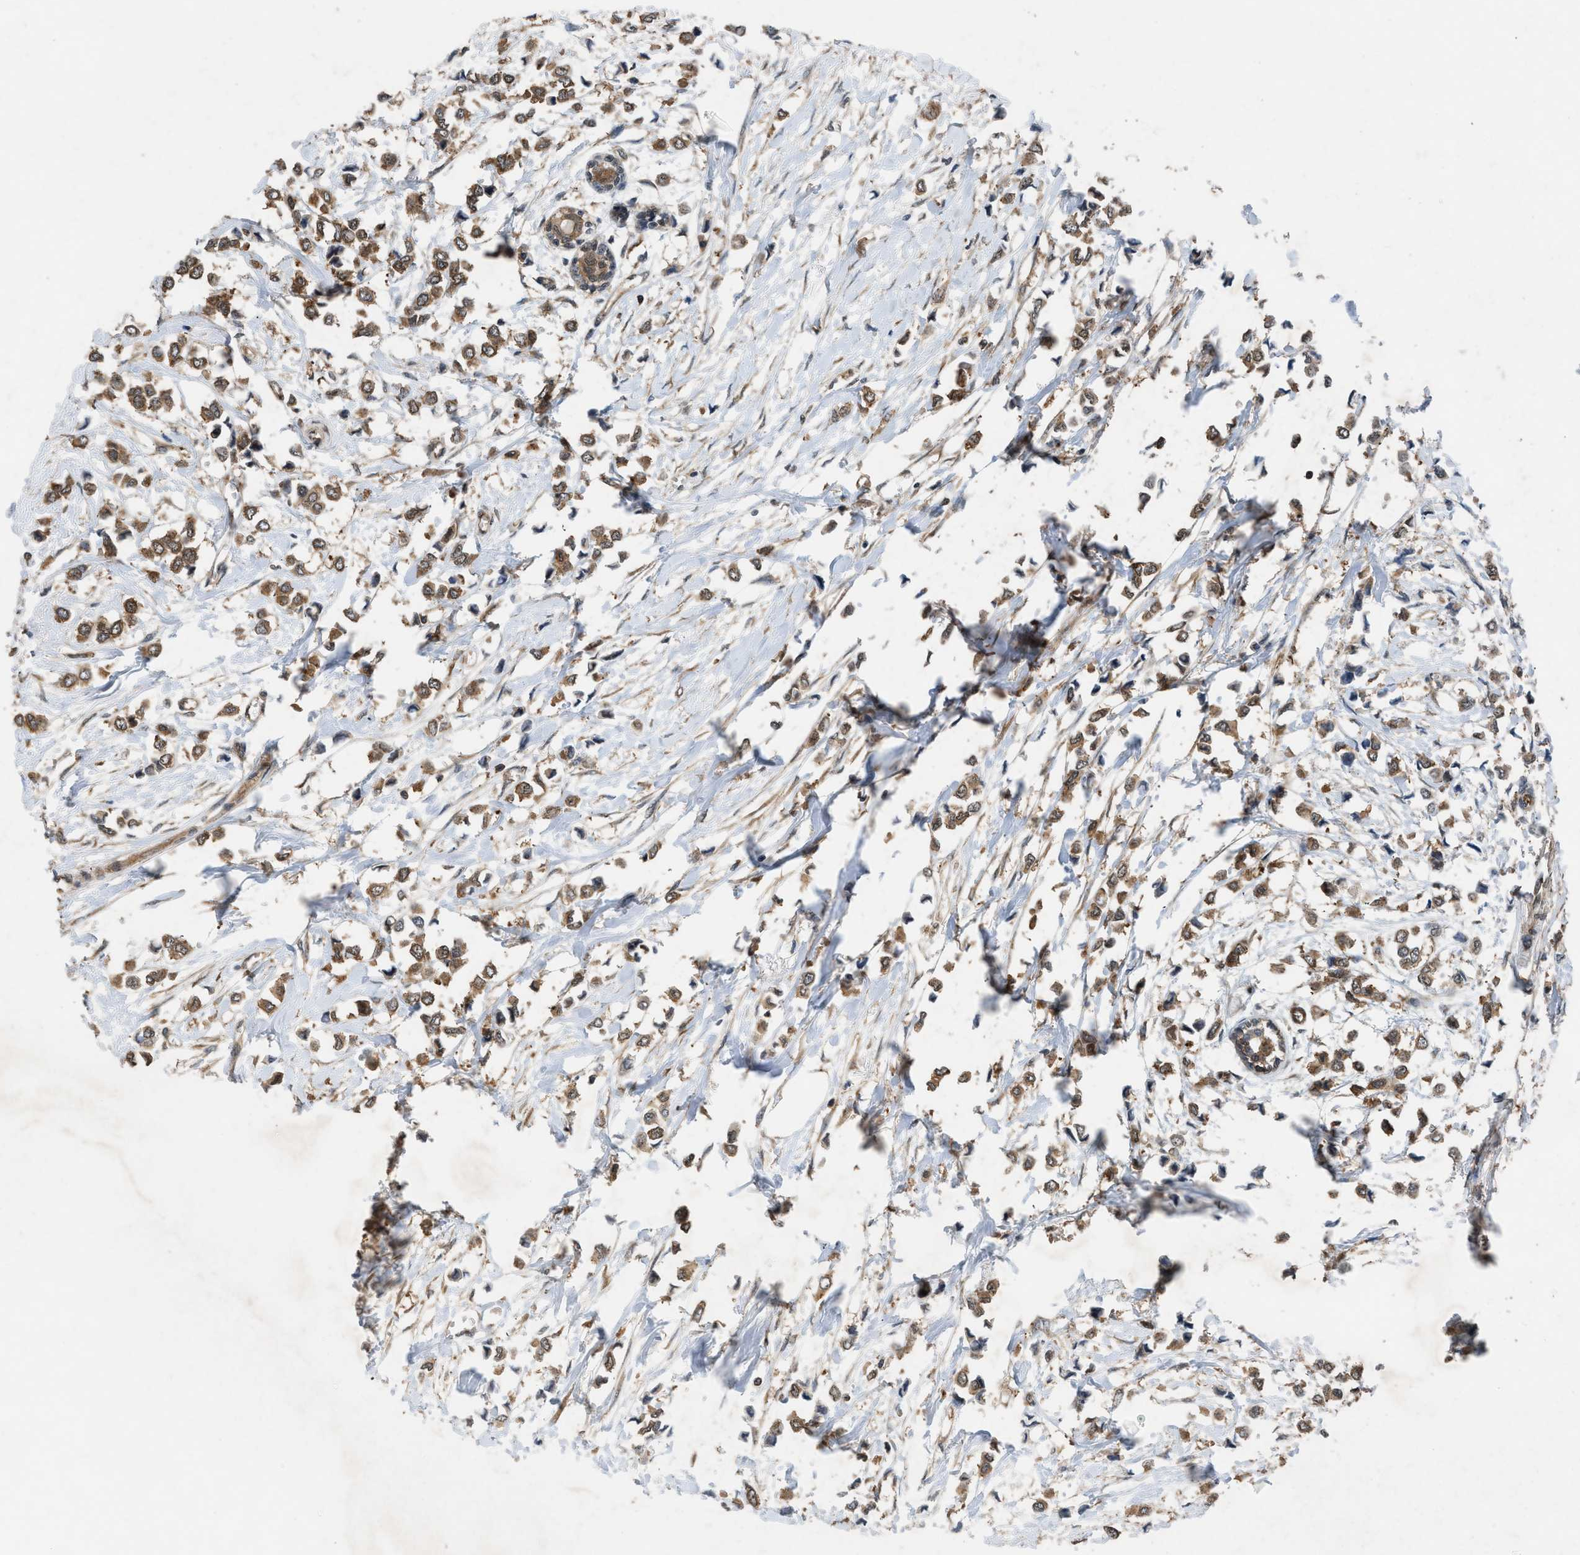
{"staining": {"intensity": "moderate", "quantity": ">75%", "location": "cytoplasmic/membranous"}, "tissue": "breast cancer", "cell_type": "Tumor cells", "image_type": "cancer", "snomed": [{"axis": "morphology", "description": "Lobular carcinoma"}, {"axis": "topography", "description": "Breast"}], "caption": "IHC histopathology image of neoplastic tissue: human breast lobular carcinoma stained using IHC reveals medium levels of moderate protein expression localized specifically in the cytoplasmic/membranous of tumor cells, appearing as a cytoplasmic/membranous brown color.", "gene": "OXSR1", "patient": {"sex": "female", "age": 51}}